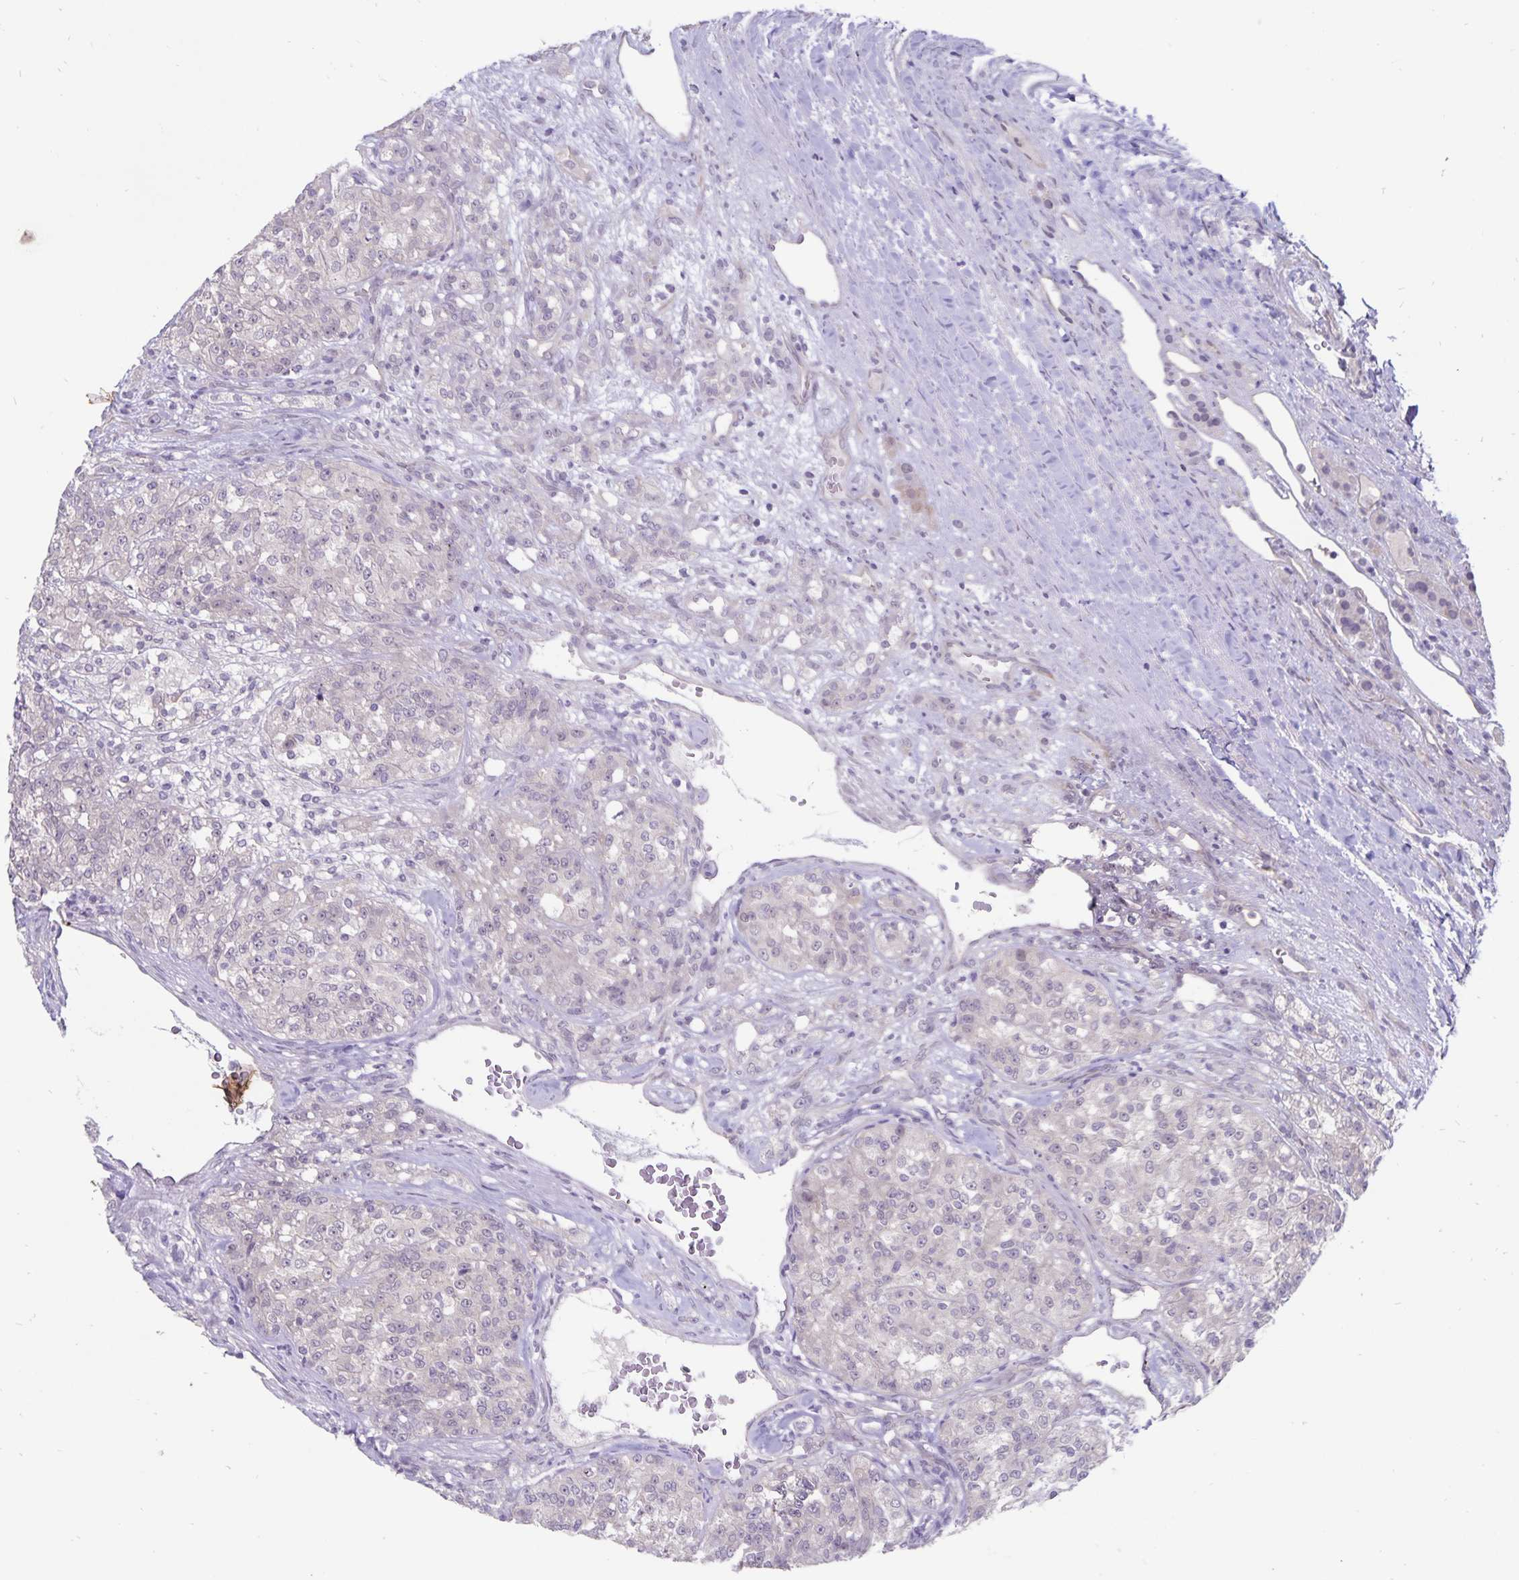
{"staining": {"intensity": "negative", "quantity": "none", "location": "none"}, "tissue": "renal cancer", "cell_type": "Tumor cells", "image_type": "cancer", "snomed": [{"axis": "morphology", "description": "Adenocarcinoma, NOS"}, {"axis": "topography", "description": "Kidney"}], "caption": "Immunohistochemistry of human renal cancer (adenocarcinoma) demonstrates no staining in tumor cells.", "gene": "CDKN2B", "patient": {"sex": "female", "age": 63}}